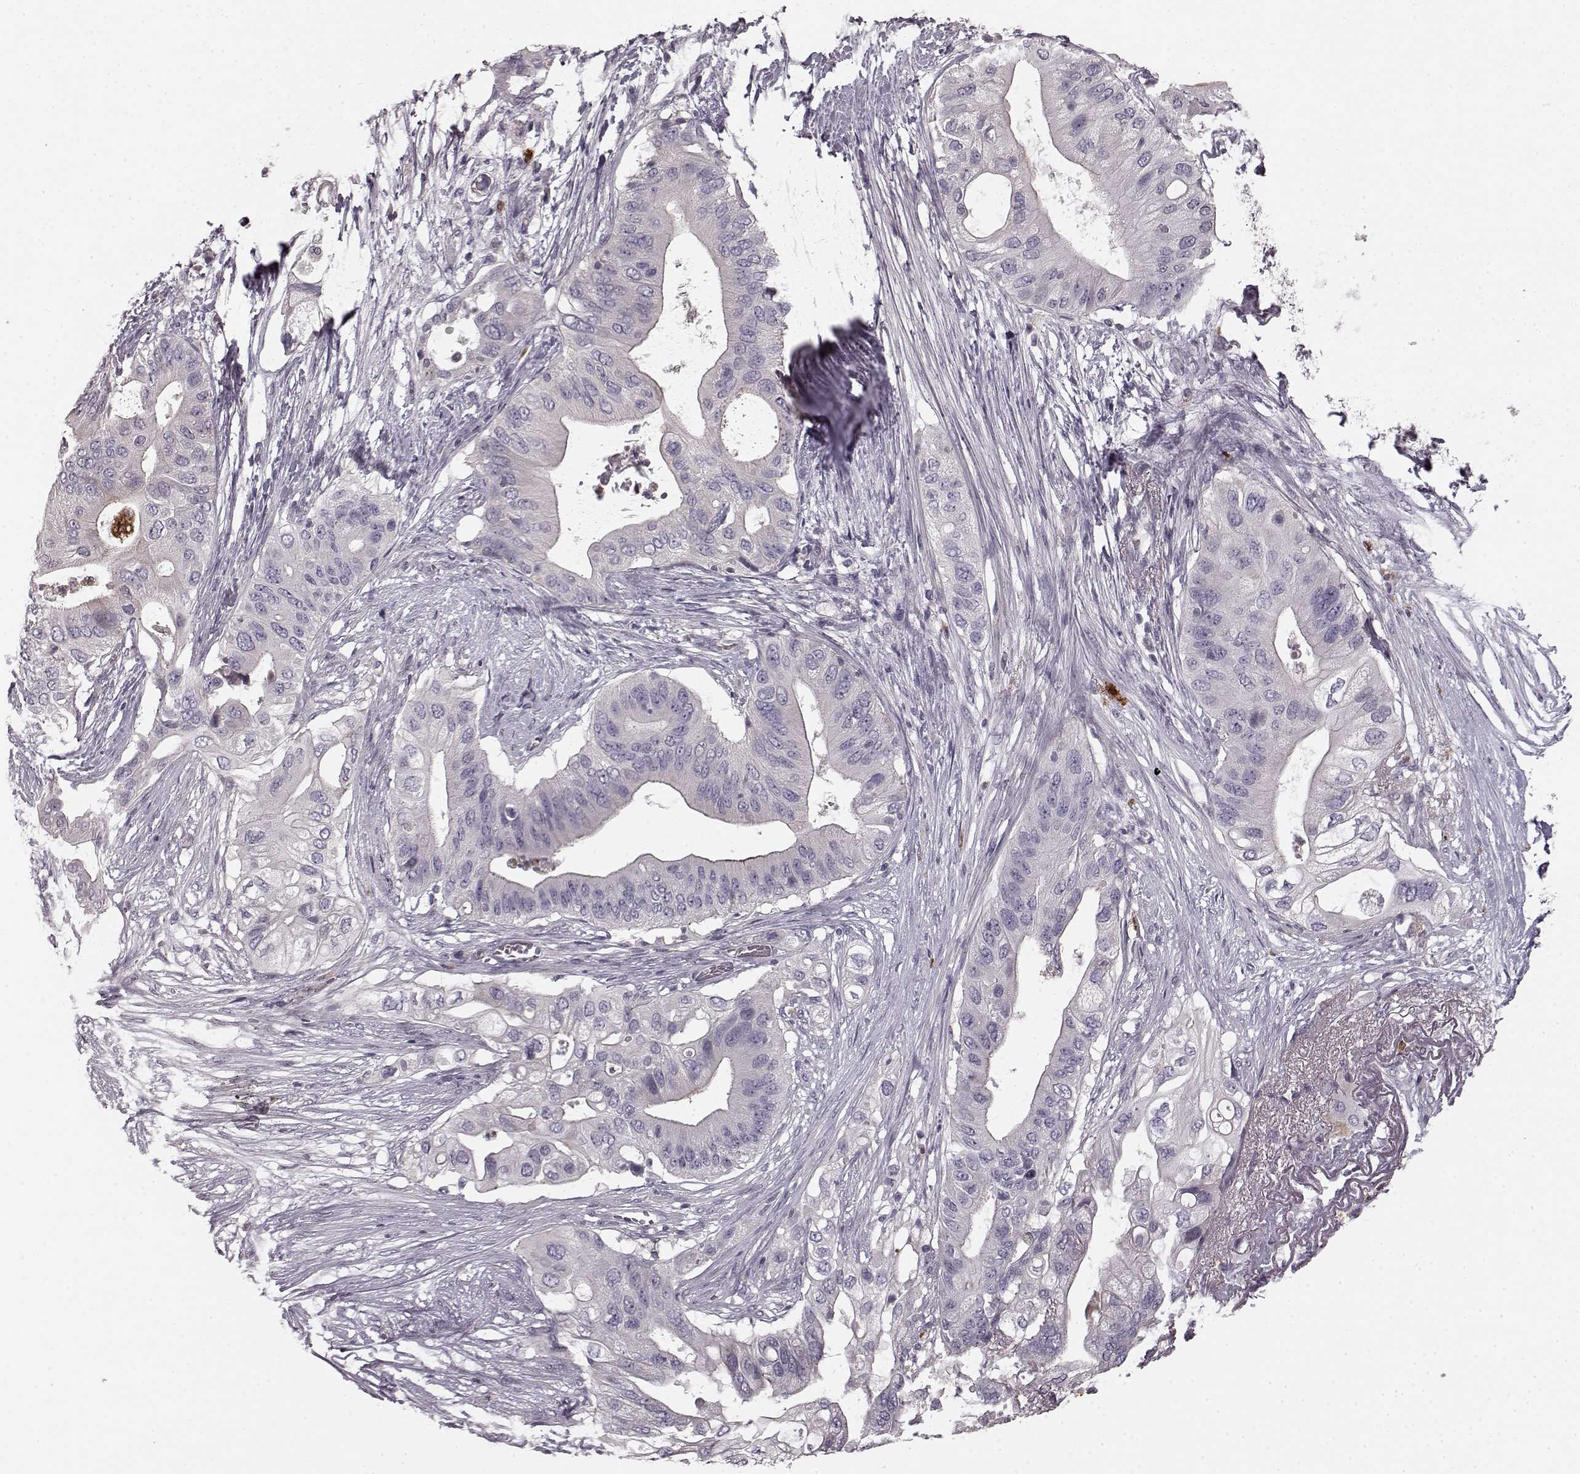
{"staining": {"intensity": "negative", "quantity": "none", "location": "none"}, "tissue": "pancreatic cancer", "cell_type": "Tumor cells", "image_type": "cancer", "snomed": [{"axis": "morphology", "description": "Adenocarcinoma, NOS"}, {"axis": "topography", "description": "Pancreas"}], "caption": "Pancreatic adenocarcinoma was stained to show a protein in brown. There is no significant expression in tumor cells.", "gene": "CHIT1", "patient": {"sex": "female", "age": 72}}